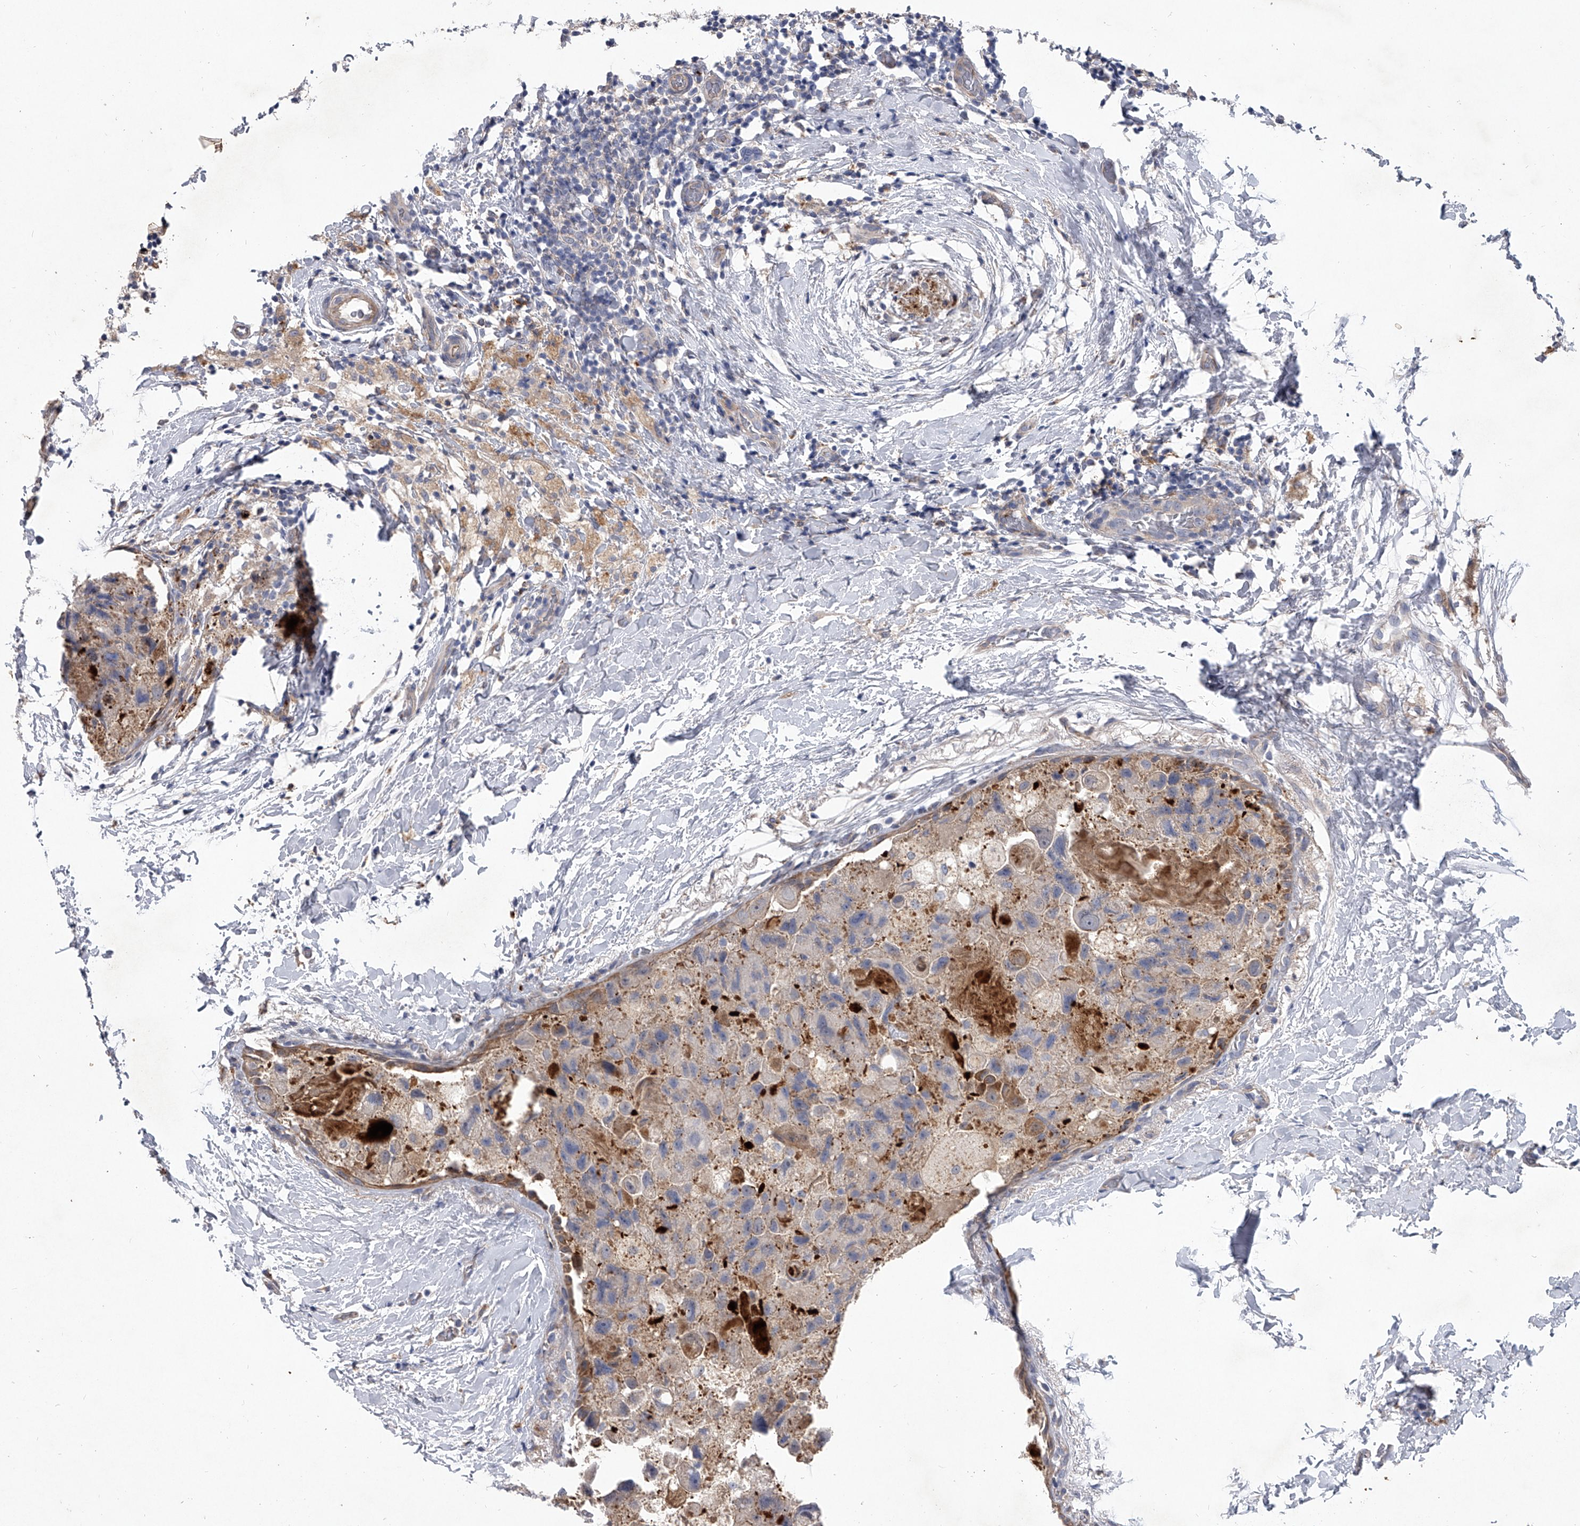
{"staining": {"intensity": "weak", "quantity": "<25%", "location": "cytoplasmic/membranous"}, "tissue": "breast cancer", "cell_type": "Tumor cells", "image_type": "cancer", "snomed": [{"axis": "morphology", "description": "Duct carcinoma"}, {"axis": "topography", "description": "Breast"}], "caption": "DAB (3,3'-diaminobenzidine) immunohistochemical staining of breast cancer (intraductal carcinoma) shows no significant positivity in tumor cells.", "gene": "MINDY4", "patient": {"sex": "female", "age": 62}}